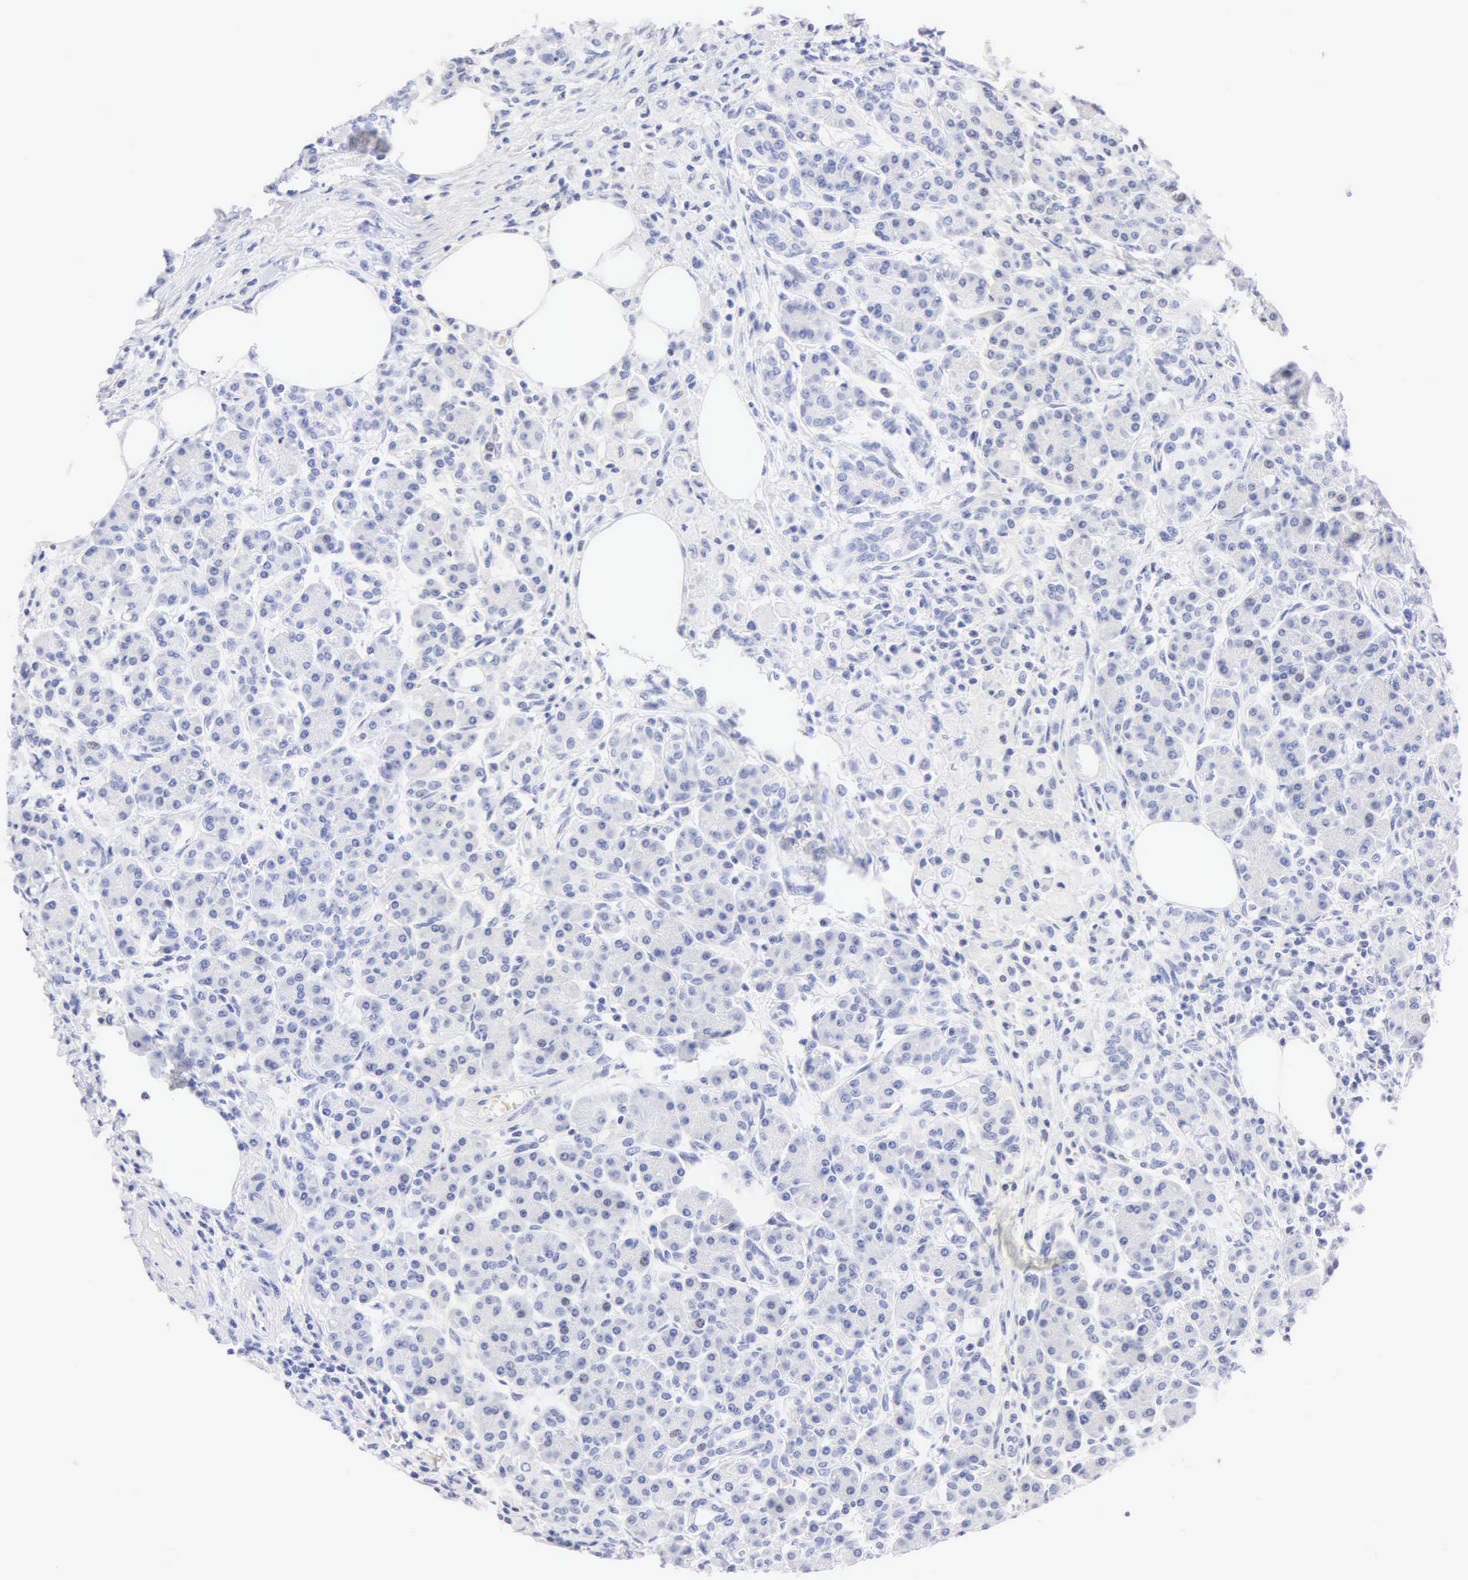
{"staining": {"intensity": "negative", "quantity": "none", "location": "none"}, "tissue": "pancreas", "cell_type": "Exocrine glandular cells", "image_type": "normal", "snomed": [{"axis": "morphology", "description": "Normal tissue, NOS"}, {"axis": "topography", "description": "Pancreas"}], "caption": "Immunohistochemistry of normal human pancreas demonstrates no staining in exocrine glandular cells.", "gene": "NKX2", "patient": {"sex": "female", "age": 73}}